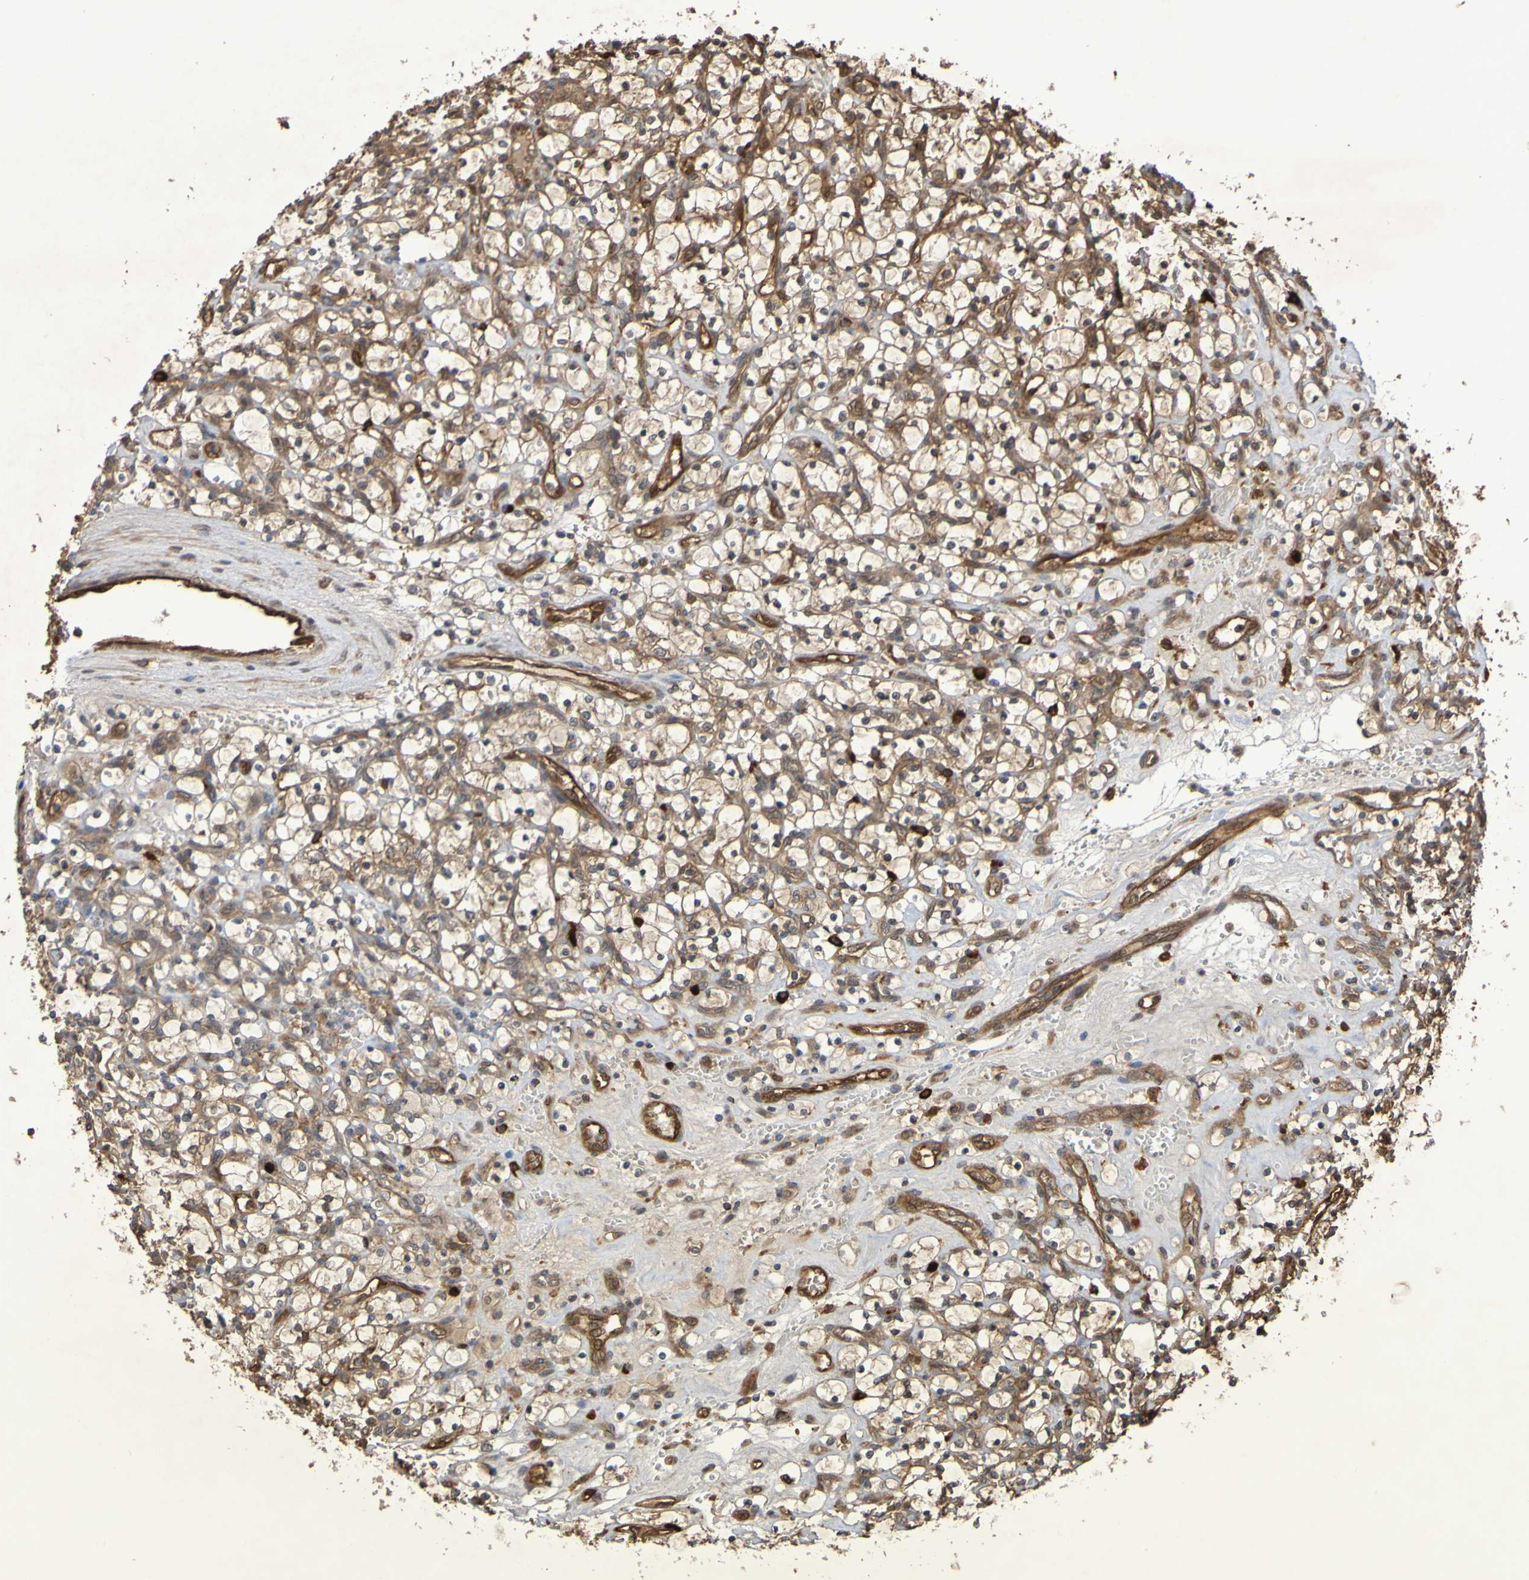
{"staining": {"intensity": "moderate", "quantity": ">75%", "location": "cytoplasmic/membranous"}, "tissue": "renal cancer", "cell_type": "Tumor cells", "image_type": "cancer", "snomed": [{"axis": "morphology", "description": "Adenocarcinoma, NOS"}, {"axis": "topography", "description": "Kidney"}], "caption": "Immunohistochemical staining of human adenocarcinoma (renal) demonstrates medium levels of moderate cytoplasmic/membranous expression in about >75% of tumor cells.", "gene": "SERPINB6", "patient": {"sex": "female", "age": 69}}